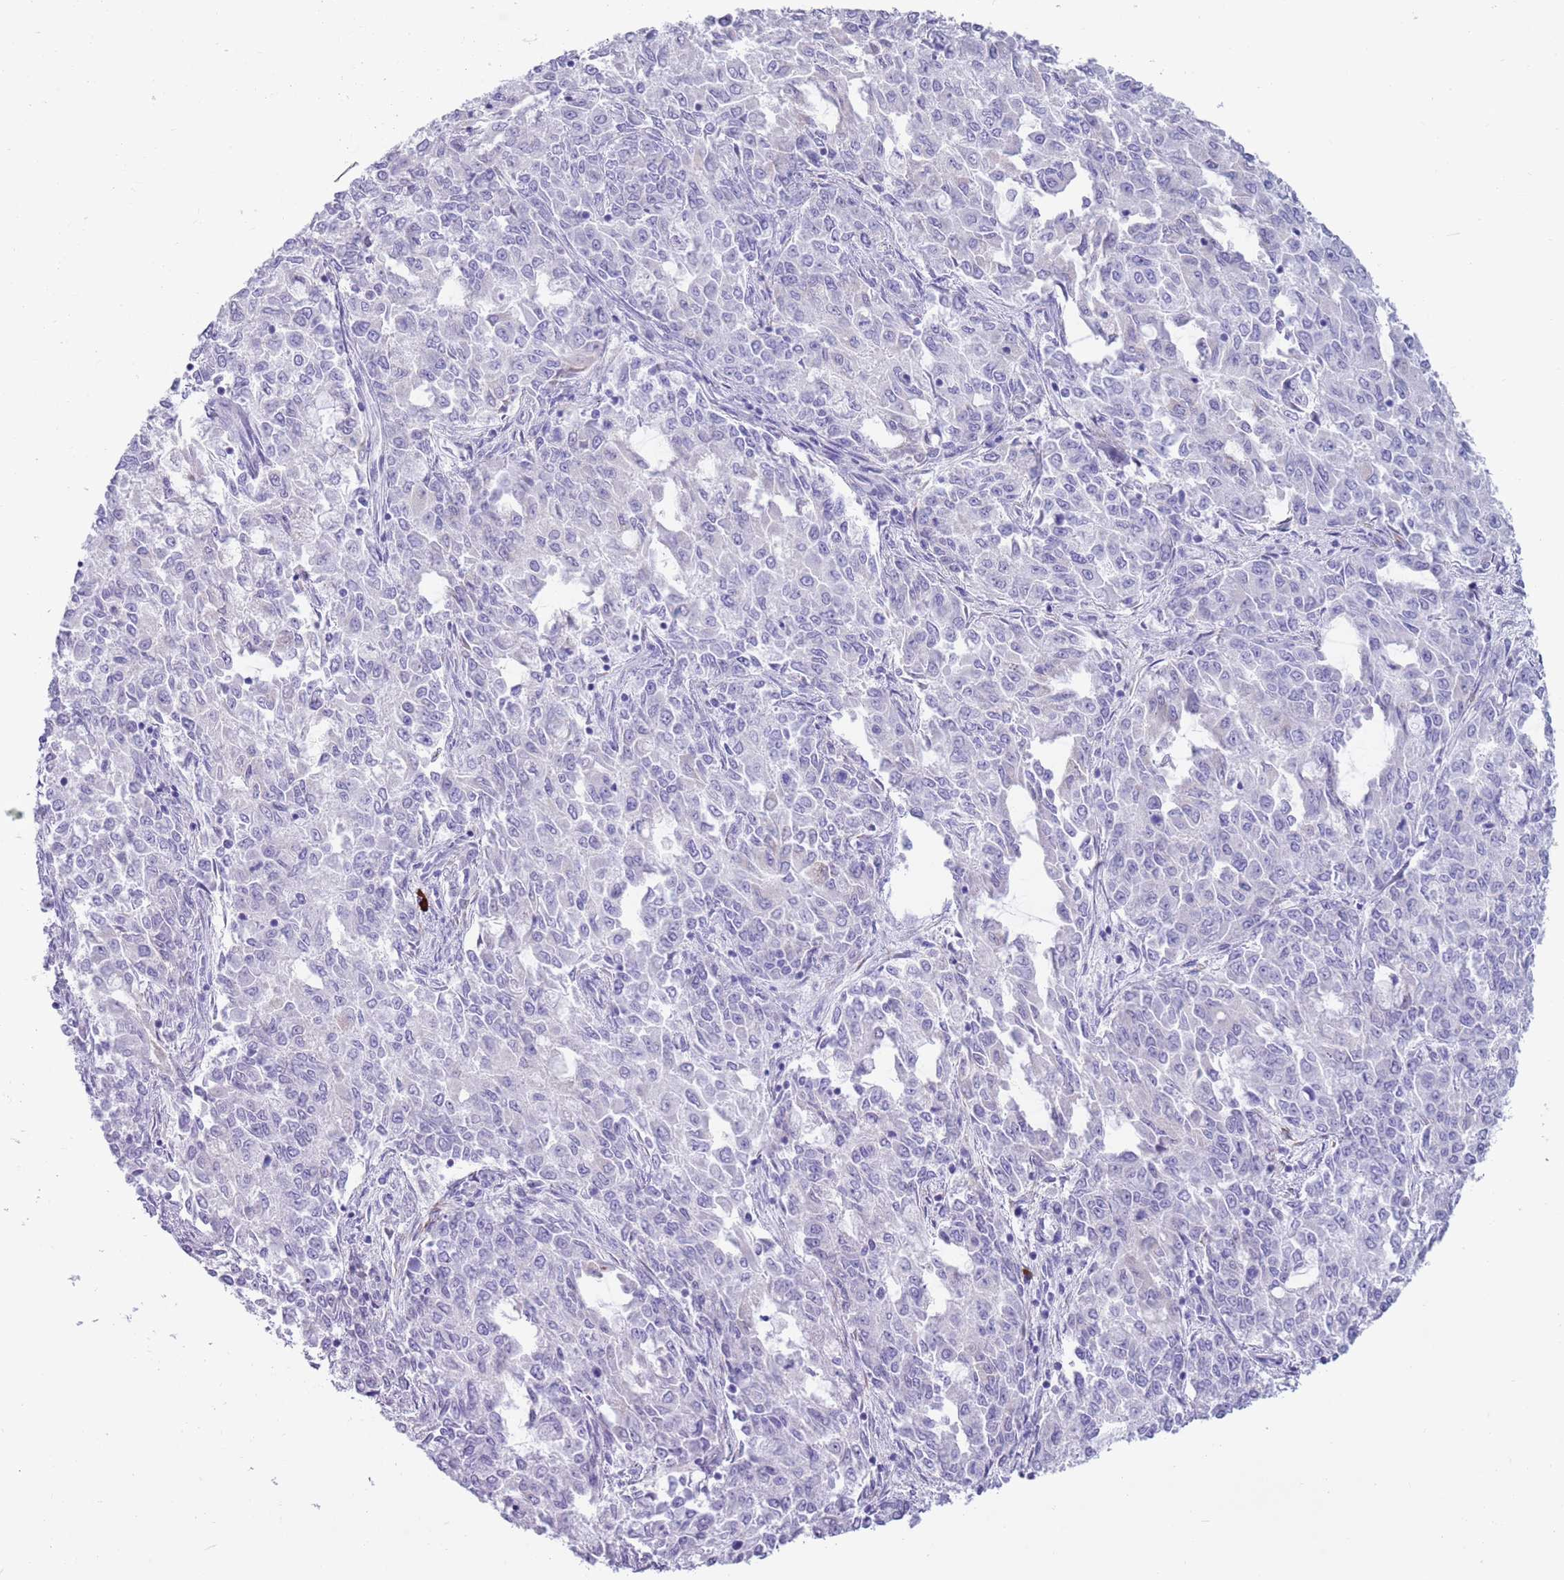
{"staining": {"intensity": "negative", "quantity": "none", "location": "none"}, "tissue": "endometrial cancer", "cell_type": "Tumor cells", "image_type": "cancer", "snomed": [{"axis": "morphology", "description": "Adenocarcinoma, NOS"}, {"axis": "topography", "description": "Endometrium"}], "caption": "Adenocarcinoma (endometrial) was stained to show a protein in brown. There is no significant expression in tumor cells.", "gene": "LY6G5B", "patient": {"sex": "female", "age": 50}}